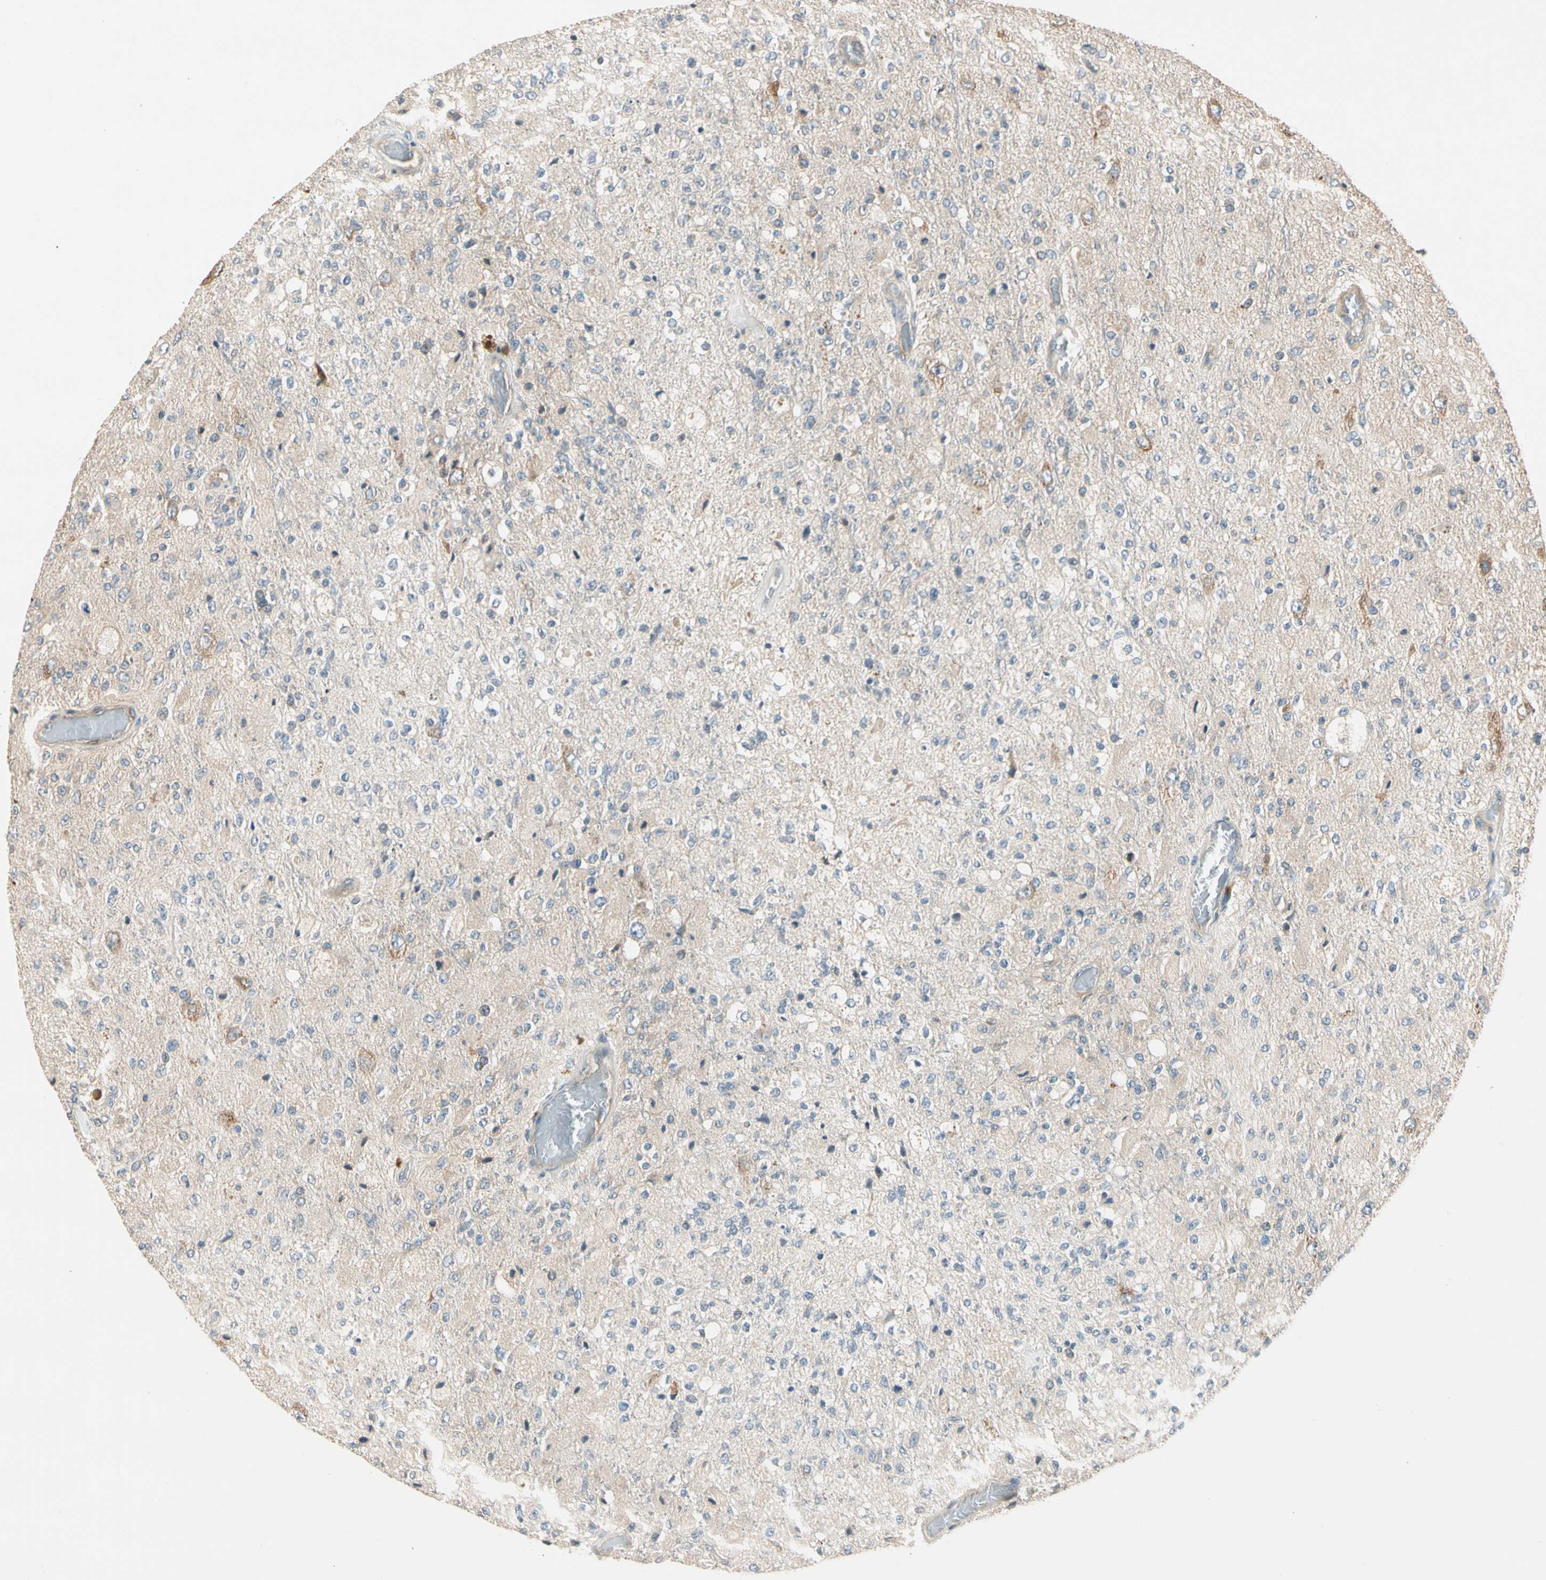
{"staining": {"intensity": "weak", "quantity": "25%-75%", "location": "cytoplasmic/membranous"}, "tissue": "glioma", "cell_type": "Tumor cells", "image_type": "cancer", "snomed": [{"axis": "morphology", "description": "Normal tissue, NOS"}, {"axis": "morphology", "description": "Glioma, malignant, High grade"}, {"axis": "topography", "description": "Cerebral cortex"}], "caption": "Immunohistochemistry (IHC) histopathology image of neoplastic tissue: human glioma stained using IHC reveals low levels of weak protein expression localized specifically in the cytoplasmic/membranous of tumor cells, appearing as a cytoplasmic/membranous brown color.", "gene": "ROCK2", "patient": {"sex": "male", "age": 77}}